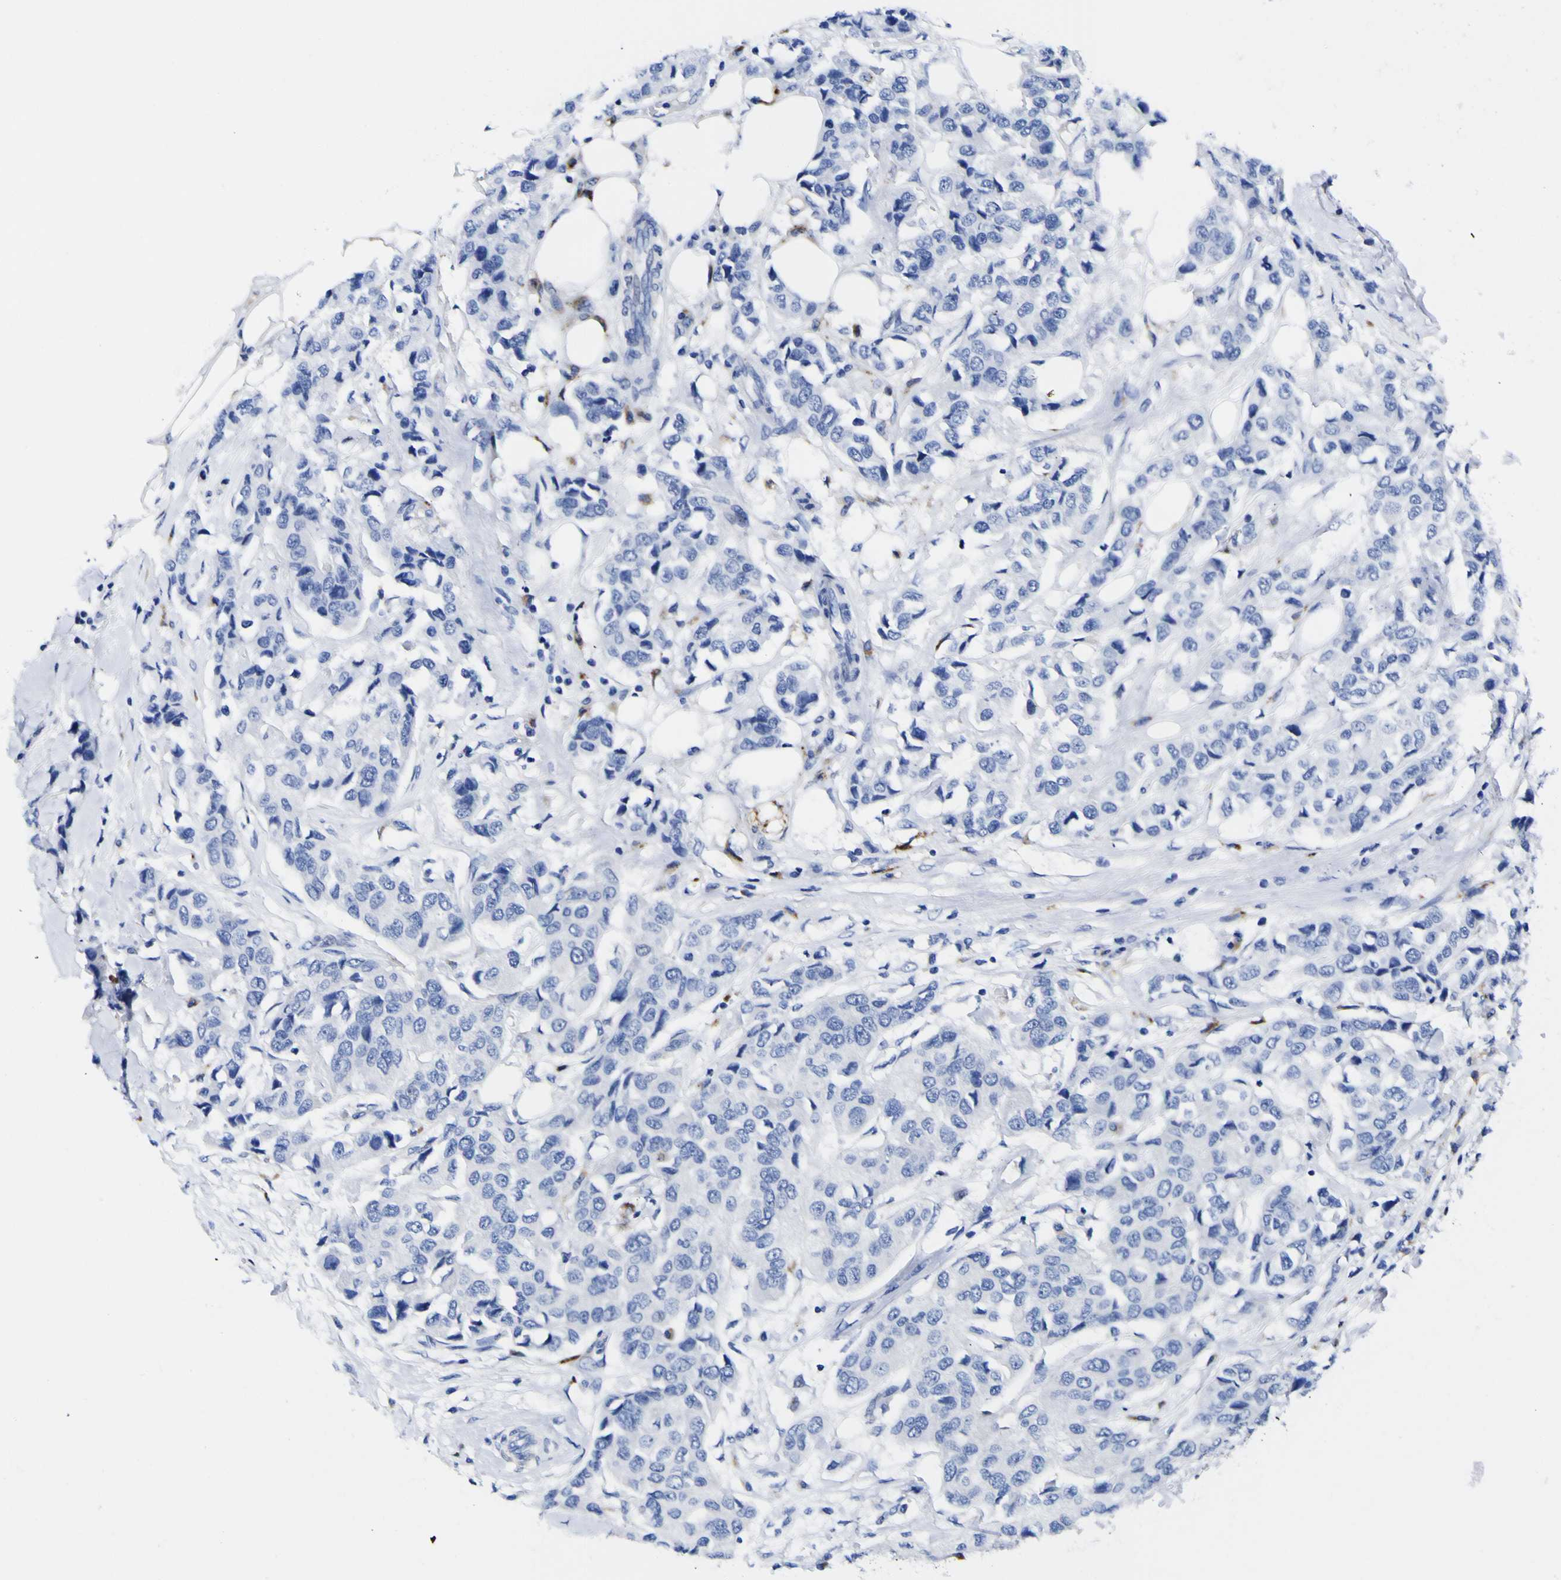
{"staining": {"intensity": "negative", "quantity": "none", "location": "none"}, "tissue": "breast cancer", "cell_type": "Tumor cells", "image_type": "cancer", "snomed": [{"axis": "morphology", "description": "Duct carcinoma"}, {"axis": "topography", "description": "Breast"}], "caption": "The photomicrograph shows no significant staining in tumor cells of breast cancer. (Stains: DAB (3,3'-diaminobenzidine) immunohistochemistry (IHC) with hematoxylin counter stain, Microscopy: brightfield microscopy at high magnification).", "gene": "HLA-DQA1", "patient": {"sex": "female", "age": 80}}